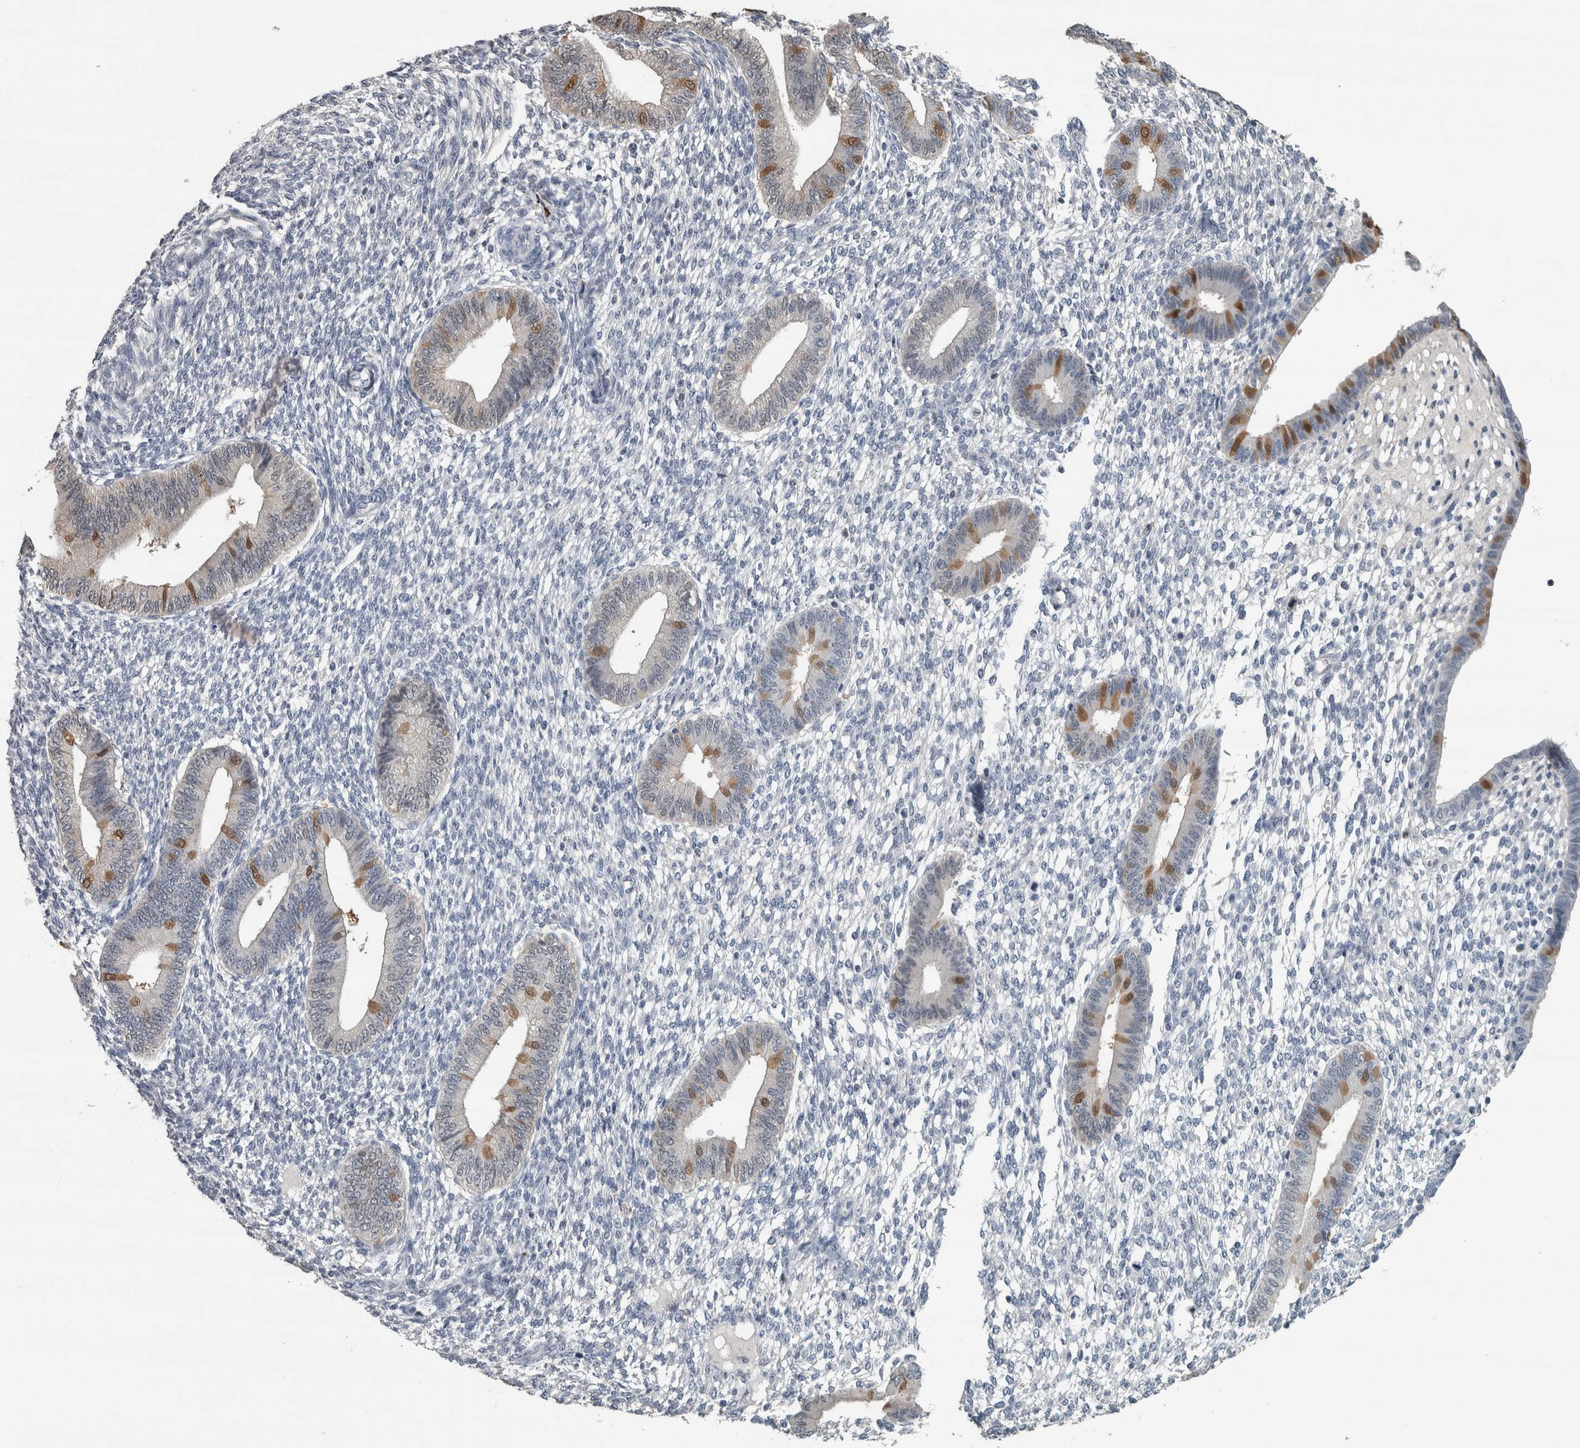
{"staining": {"intensity": "negative", "quantity": "none", "location": "none"}, "tissue": "endometrium", "cell_type": "Cells in endometrial stroma", "image_type": "normal", "snomed": [{"axis": "morphology", "description": "Normal tissue, NOS"}, {"axis": "topography", "description": "Endometrium"}], "caption": "The histopathology image reveals no significant positivity in cells in endometrial stroma of endometrium. (DAB (3,3'-diaminobenzidine) IHC with hematoxylin counter stain).", "gene": "CAVIN4", "patient": {"sex": "female", "age": 46}}